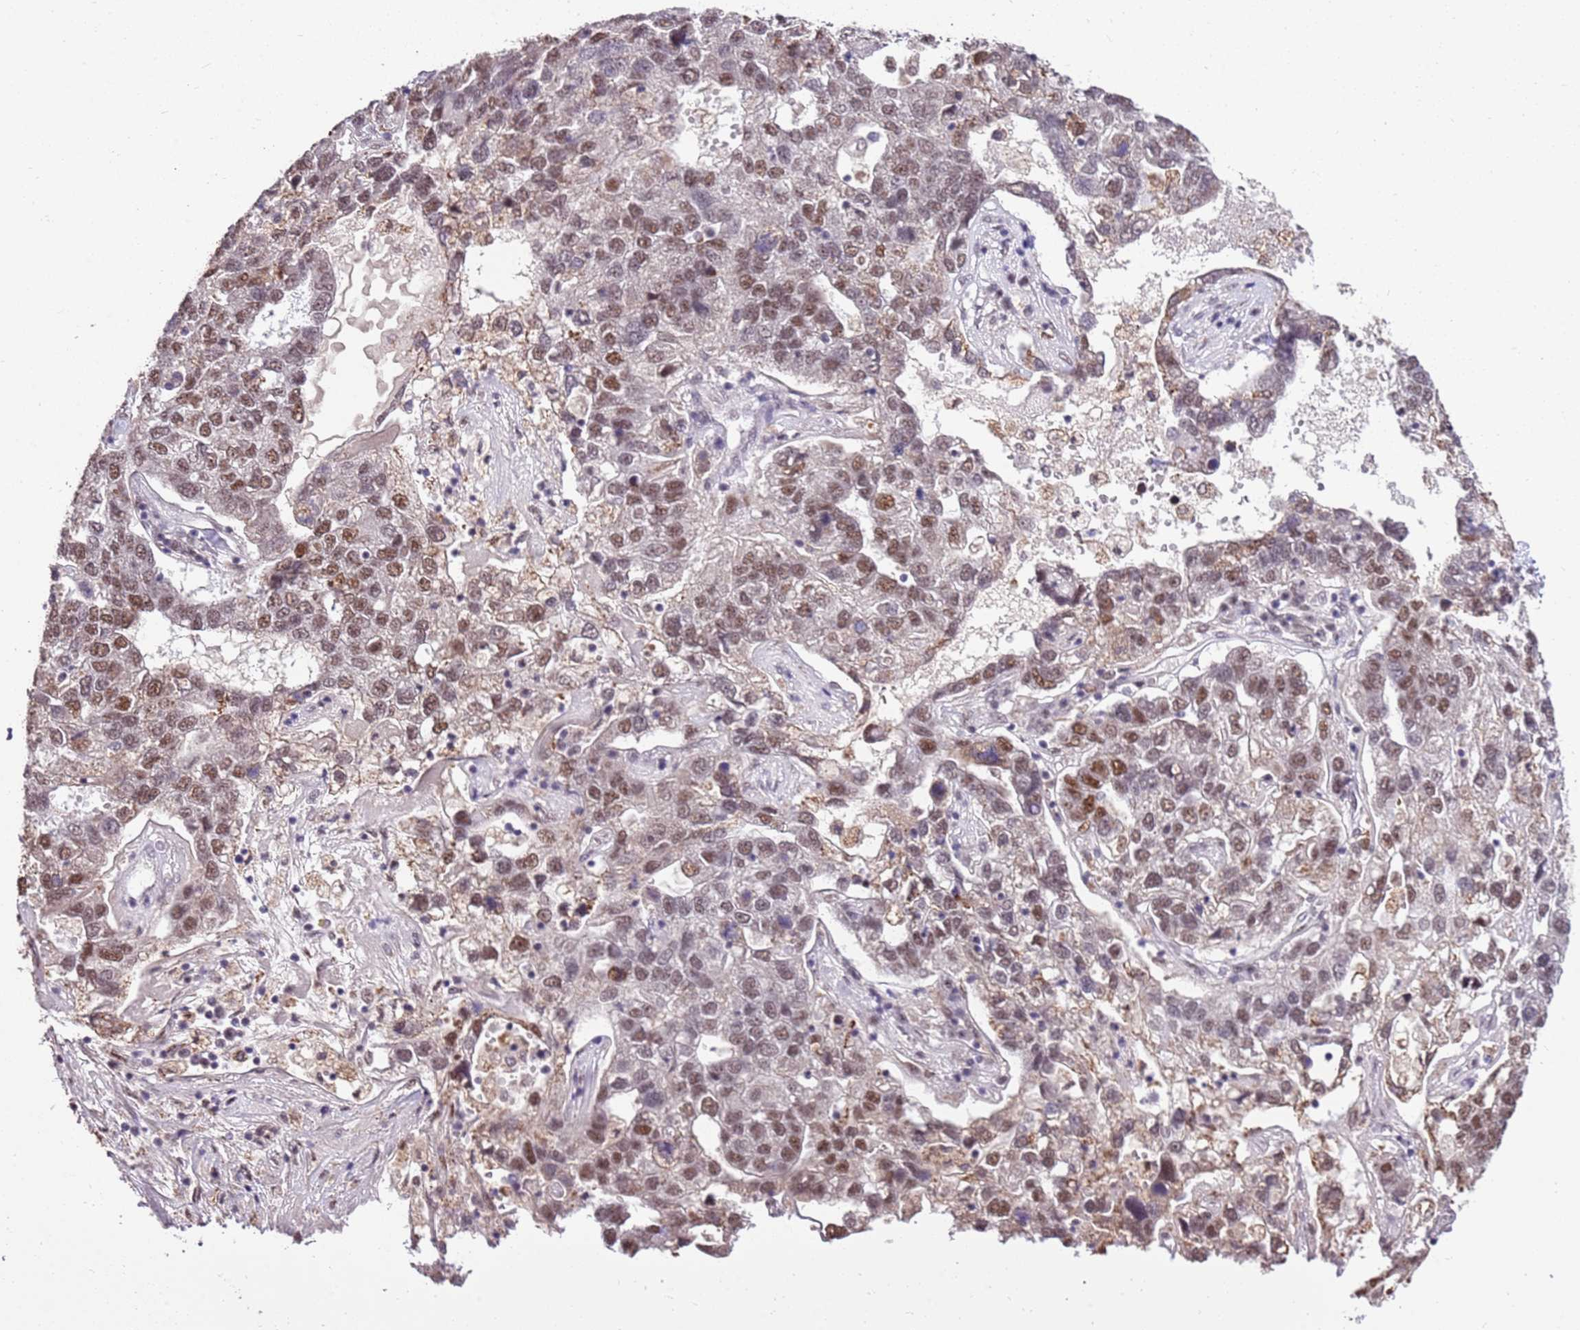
{"staining": {"intensity": "moderate", "quantity": ">75%", "location": "nuclear"}, "tissue": "pancreatic cancer", "cell_type": "Tumor cells", "image_type": "cancer", "snomed": [{"axis": "morphology", "description": "Adenocarcinoma, NOS"}, {"axis": "topography", "description": "Pancreas"}], "caption": "The immunohistochemical stain highlights moderate nuclear positivity in tumor cells of pancreatic adenocarcinoma tissue.", "gene": "AKAP8L", "patient": {"sex": "female", "age": 61}}